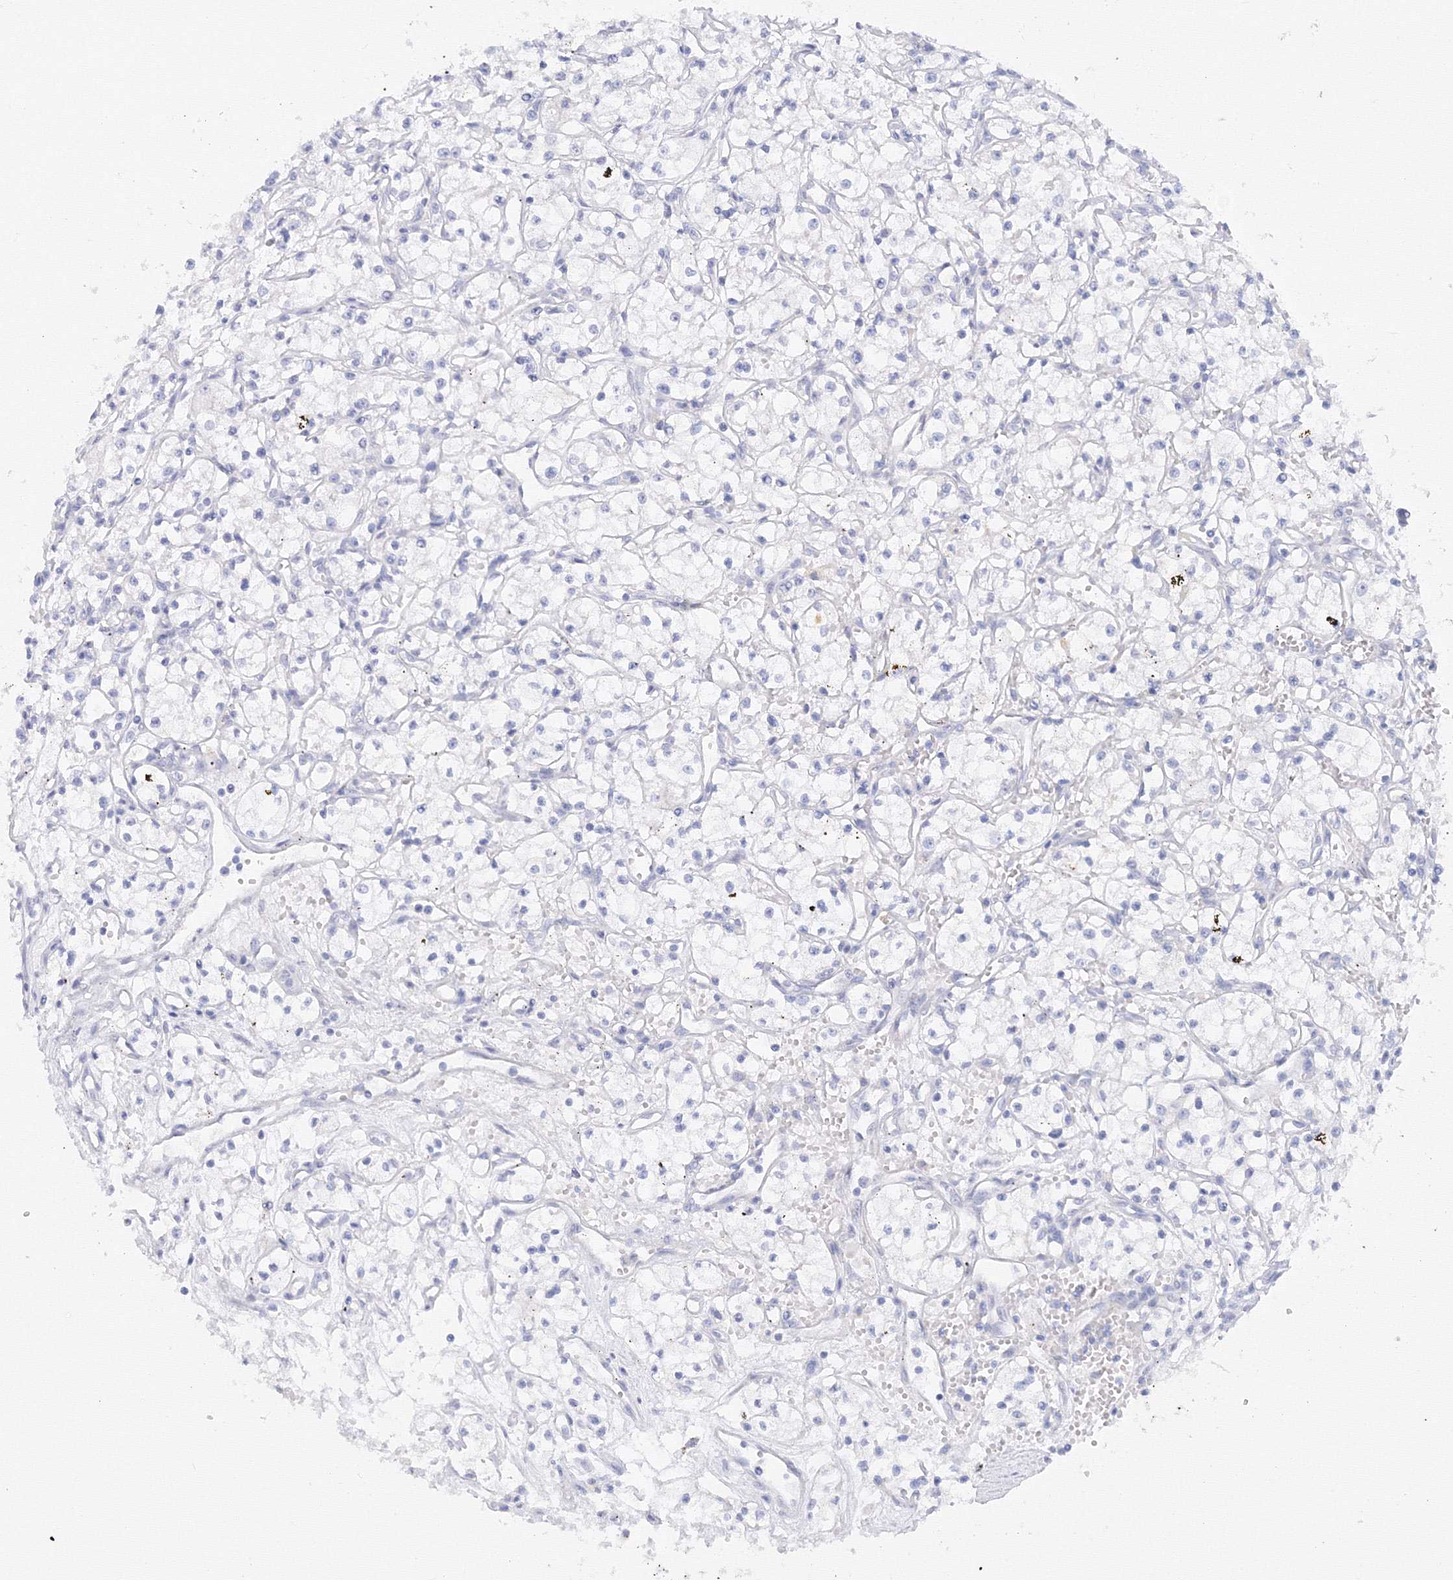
{"staining": {"intensity": "negative", "quantity": "none", "location": "none"}, "tissue": "renal cancer", "cell_type": "Tumor cells", "image_type": "cancer", "snomed": [{"axis": "morphology", "description": "Adenocarcinoma, NOS"}, {"axis": "topography", "description": "Kidney"}], "caption": "Immunohistochemistry image of human adenocarcinoma (renal) stained for a protein (brown), which displays no positivity in tumor cells.", "gene": "TAMM41", "patient": {"sex": "male", "age": 59}}